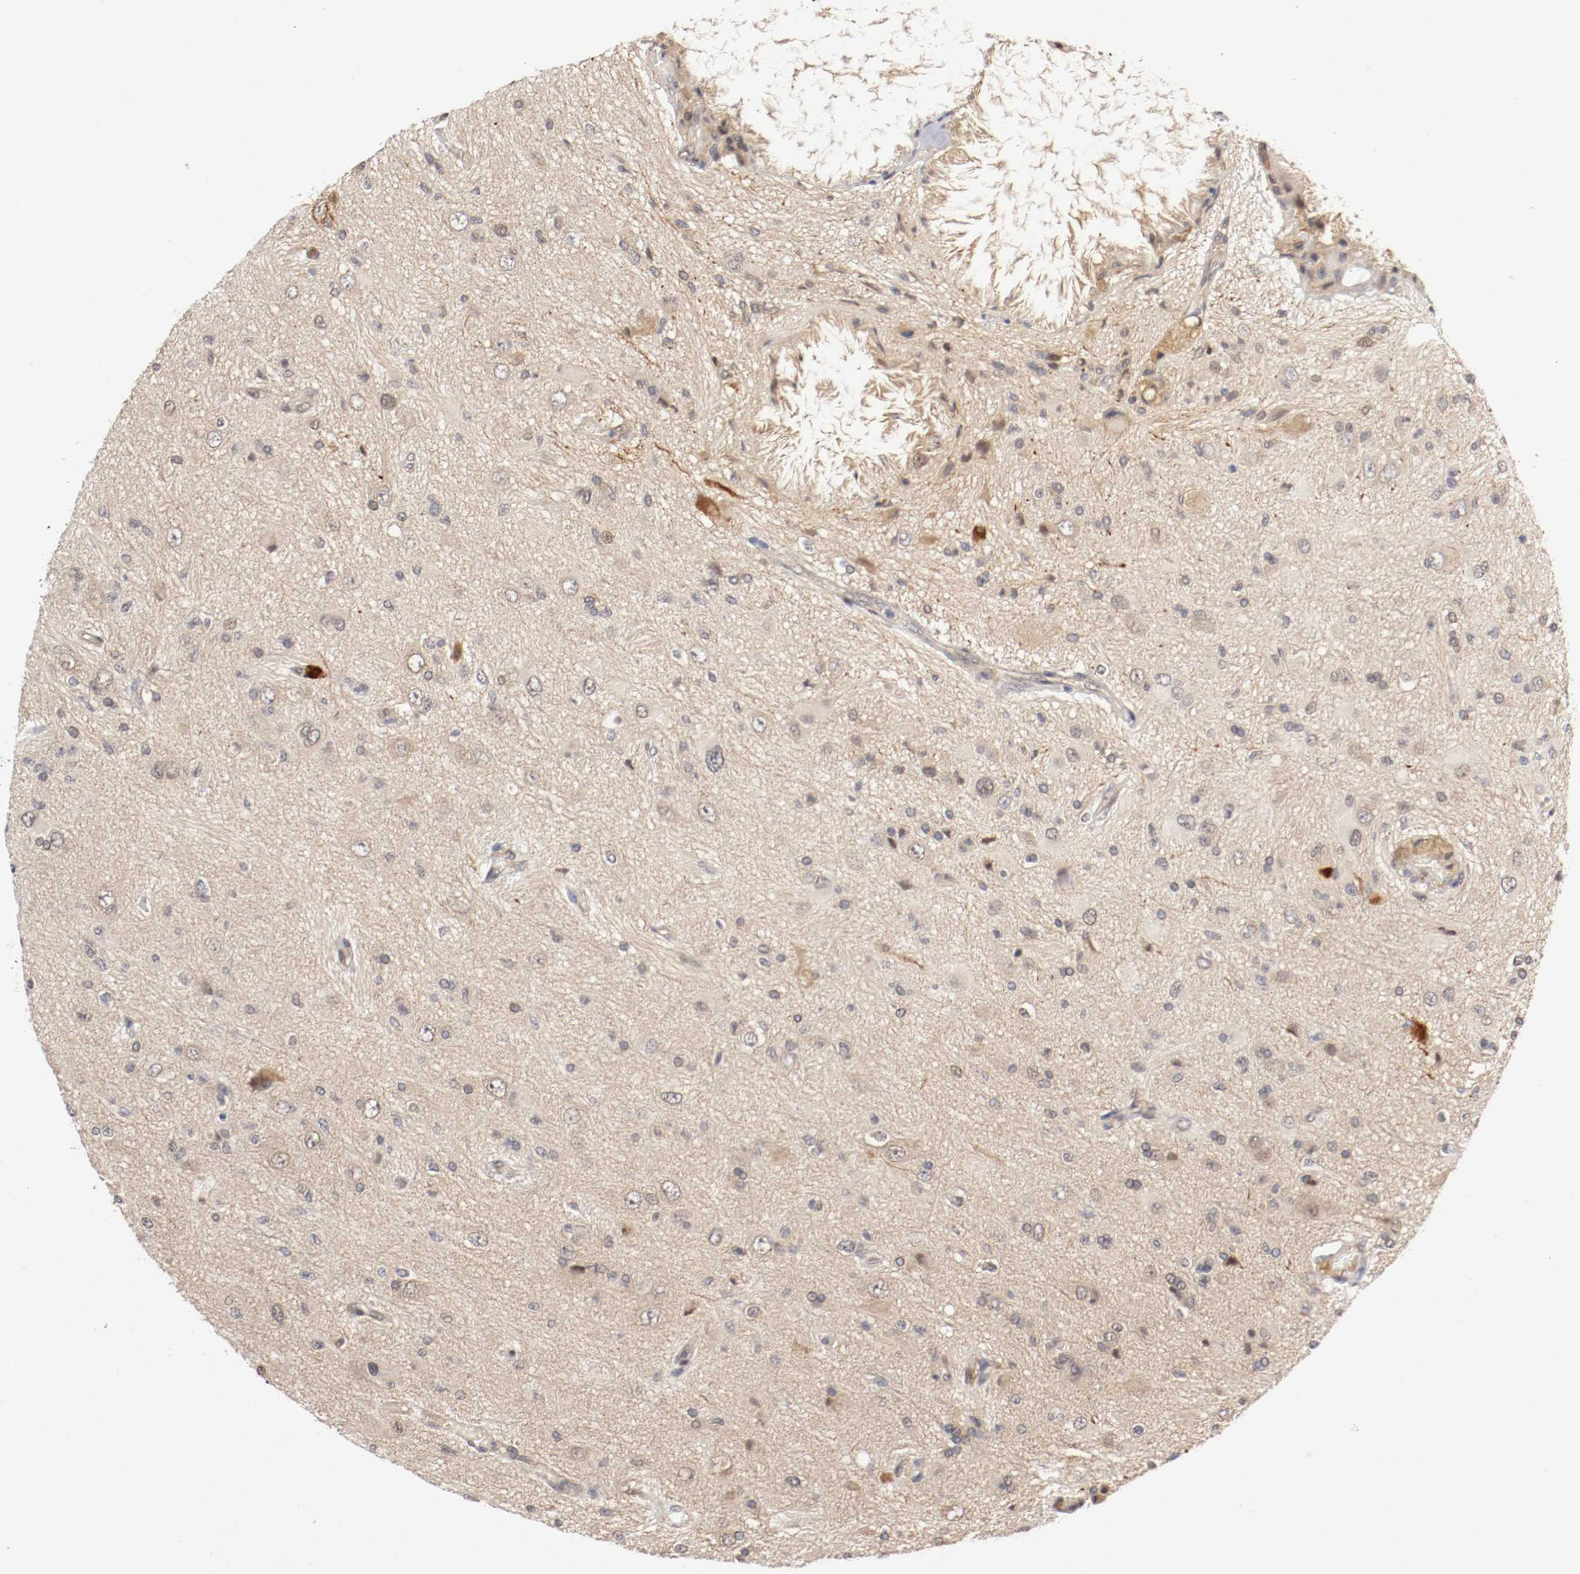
{"staining": {"intensity": "moderate", "quantity": "25%-75%", "location": "cytoplasmic/membranous,nuclear"}, "tissue": "glioma", "cell_type": "Tumor cells", "image_type": "cancer", "snomed": [{"axis": "morphology", "description": "Glioma, malignant, High grade"}, {"axis": "topography", "description": "Brain"}], "caption": "Malignant glioma (high-grade) tissue reveals moderate cytoplasmic/membranous and nuclear expression in about 25%-75% of tumor cells", "gene": "DNMT3B", "patient": {"sex": "male", "age": 47}}